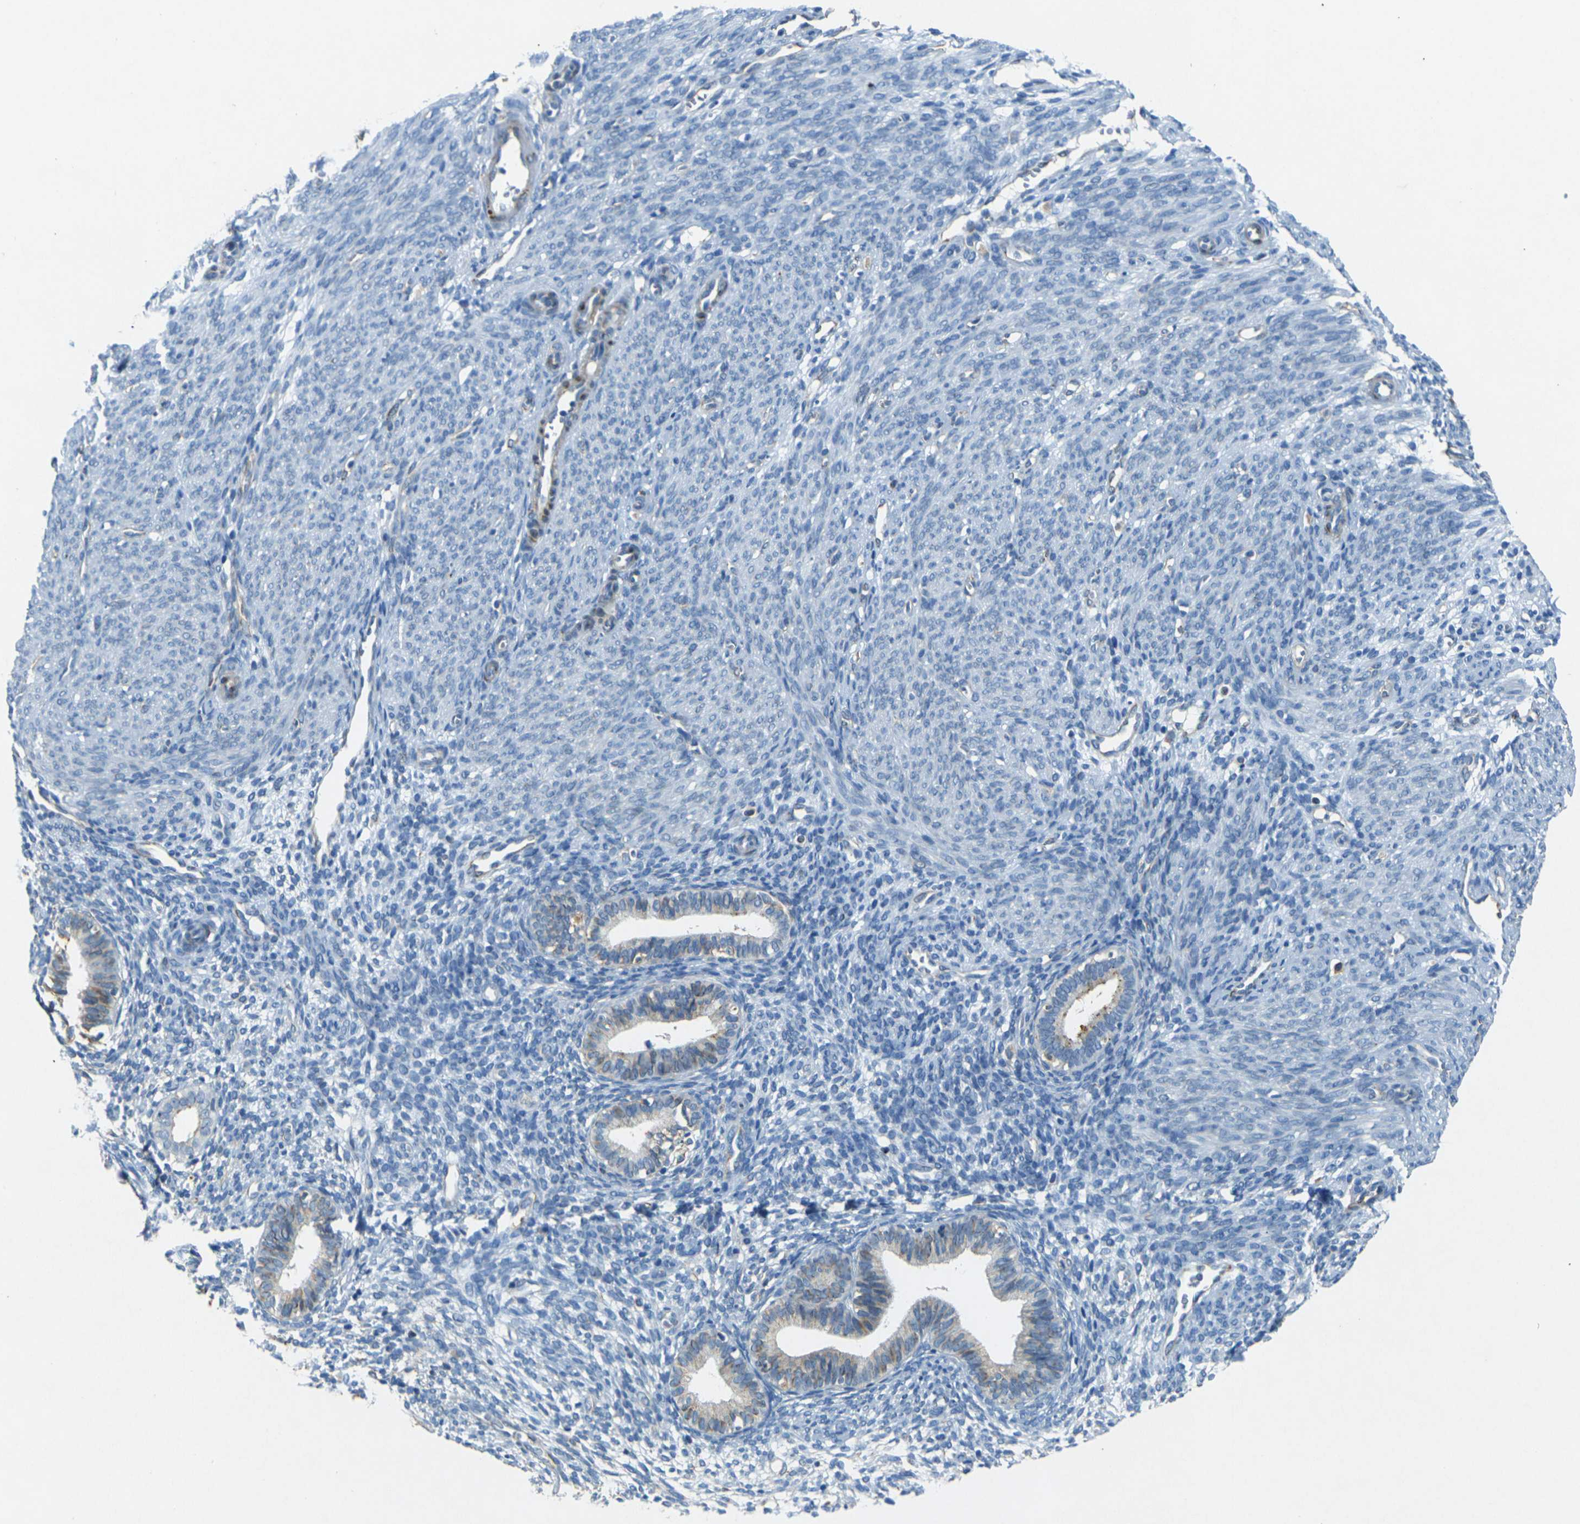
{"staining": {"intensity": "negative", "quantity": "none", "location": "none"}, "tissue": "endometrium", "cell_type": "Cells in endometrial stroma", "image_type": "normal", "snomed": [{"axis": "morphology", "description": "Normal tissue, NOS"}, {"axis": "morphology", "description": "Adenocarcinoma, NOS"}, {"axis": "topography", "description": "Endometrium"}, {"axis": "topography", "description": "Ovary"}], "caption": "High power microscopy photomicrograph of an IHC micrograph of normal endometrium, revealing no significant expression in cells in endometrial stroma. Brightfield microscopy of IHC stained with DAB (3,3'-diaminobenzidine) (brown) and hematoxylin (blue), captured at high magnification.", "gene": "SORT1", "patient": {"sex": "female", "age": 68}}